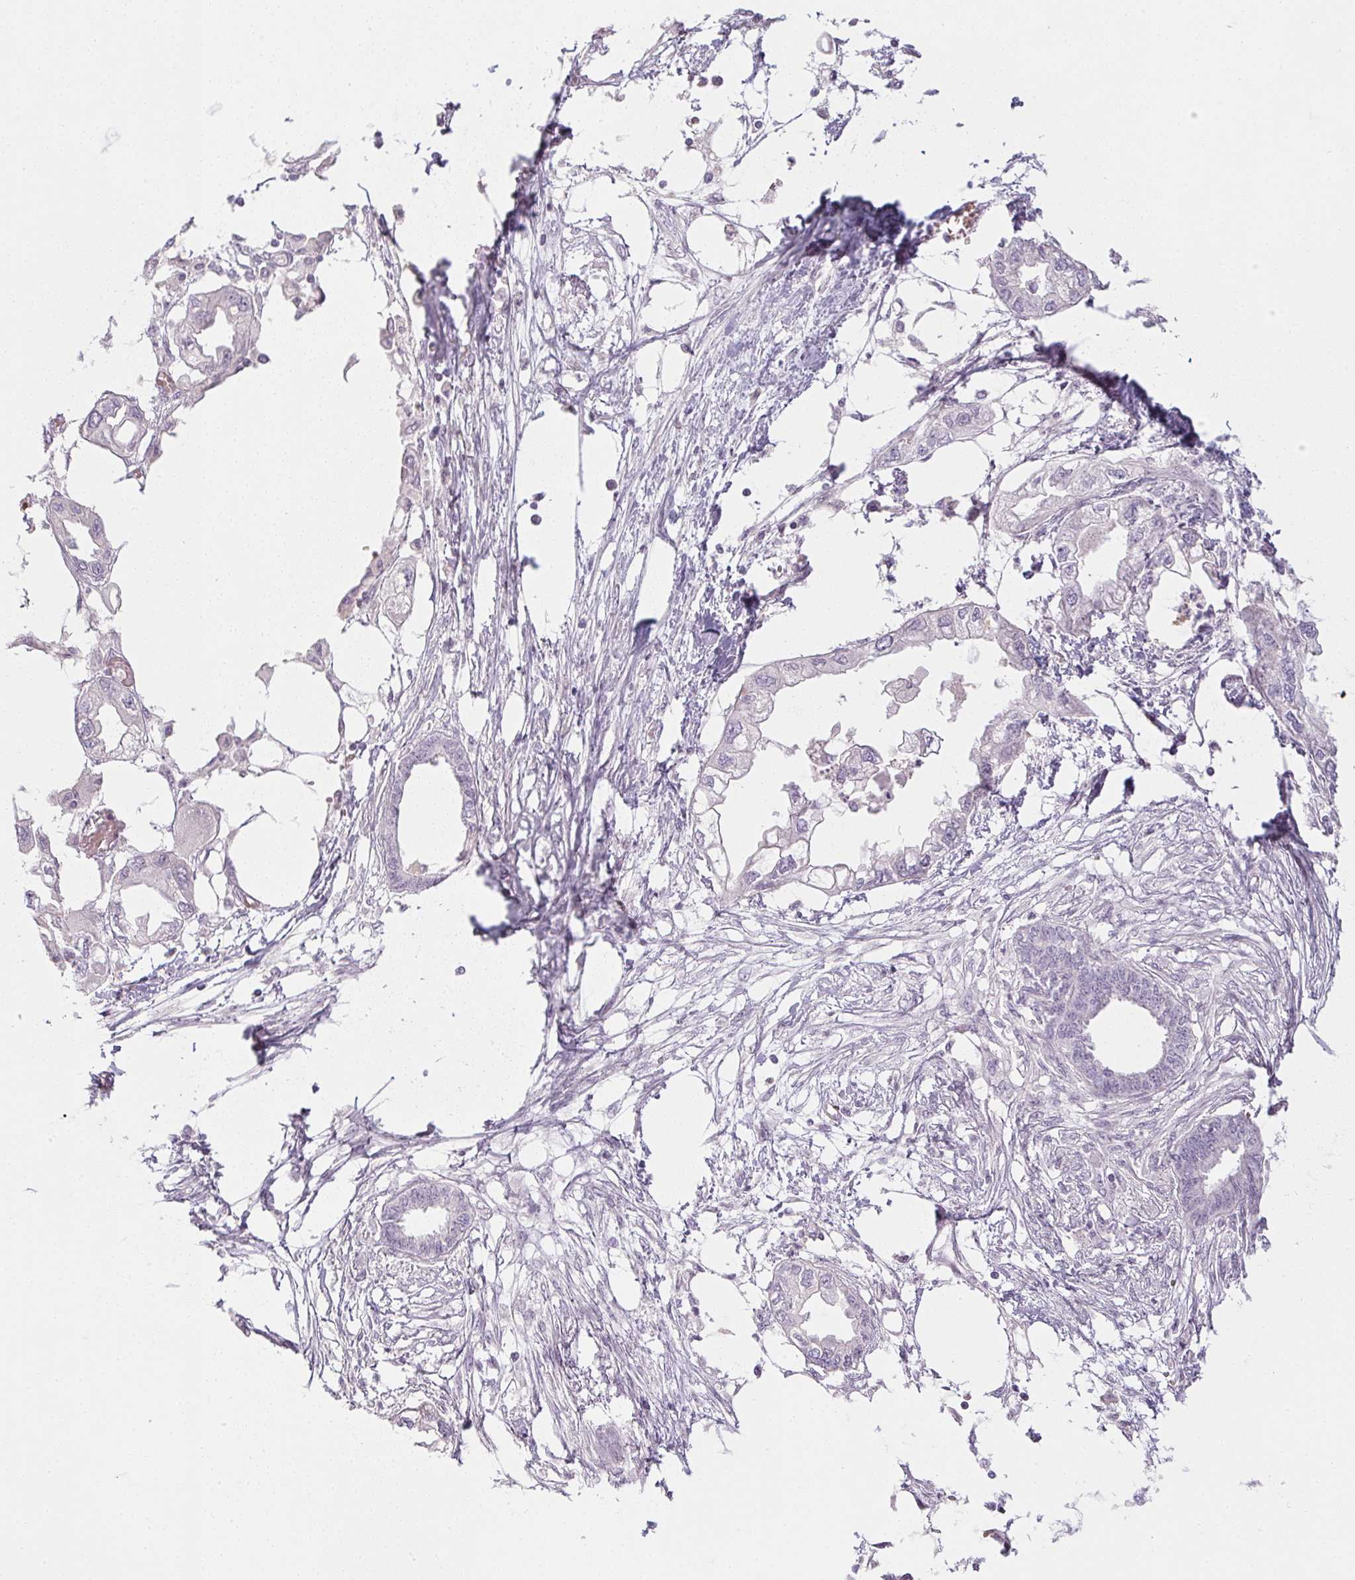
{"staining": {"intensity": "negative", "quantity": "none", "location": "none"}, "tissue": "endometrial cancer", "cell_type": "Tumor cells", "image_type": "cancer", "snomed": [{"axis": "morphology", "description": "Adenocarcinoma, NOS"}, {"axis": "morphology", "description": "Adenocarcinoma, metastatic, NOS"}, {"axis": "topography", "description": "Adipose tissue"}, {"axis": "topography", "description": "Endometrium"}], "caption": "Tumor cells show no significant protein staining in endometrial cancer (adenocarcinoma).", "gene": "CTCFL", "patient": {"sex": "female", "age": 67}}